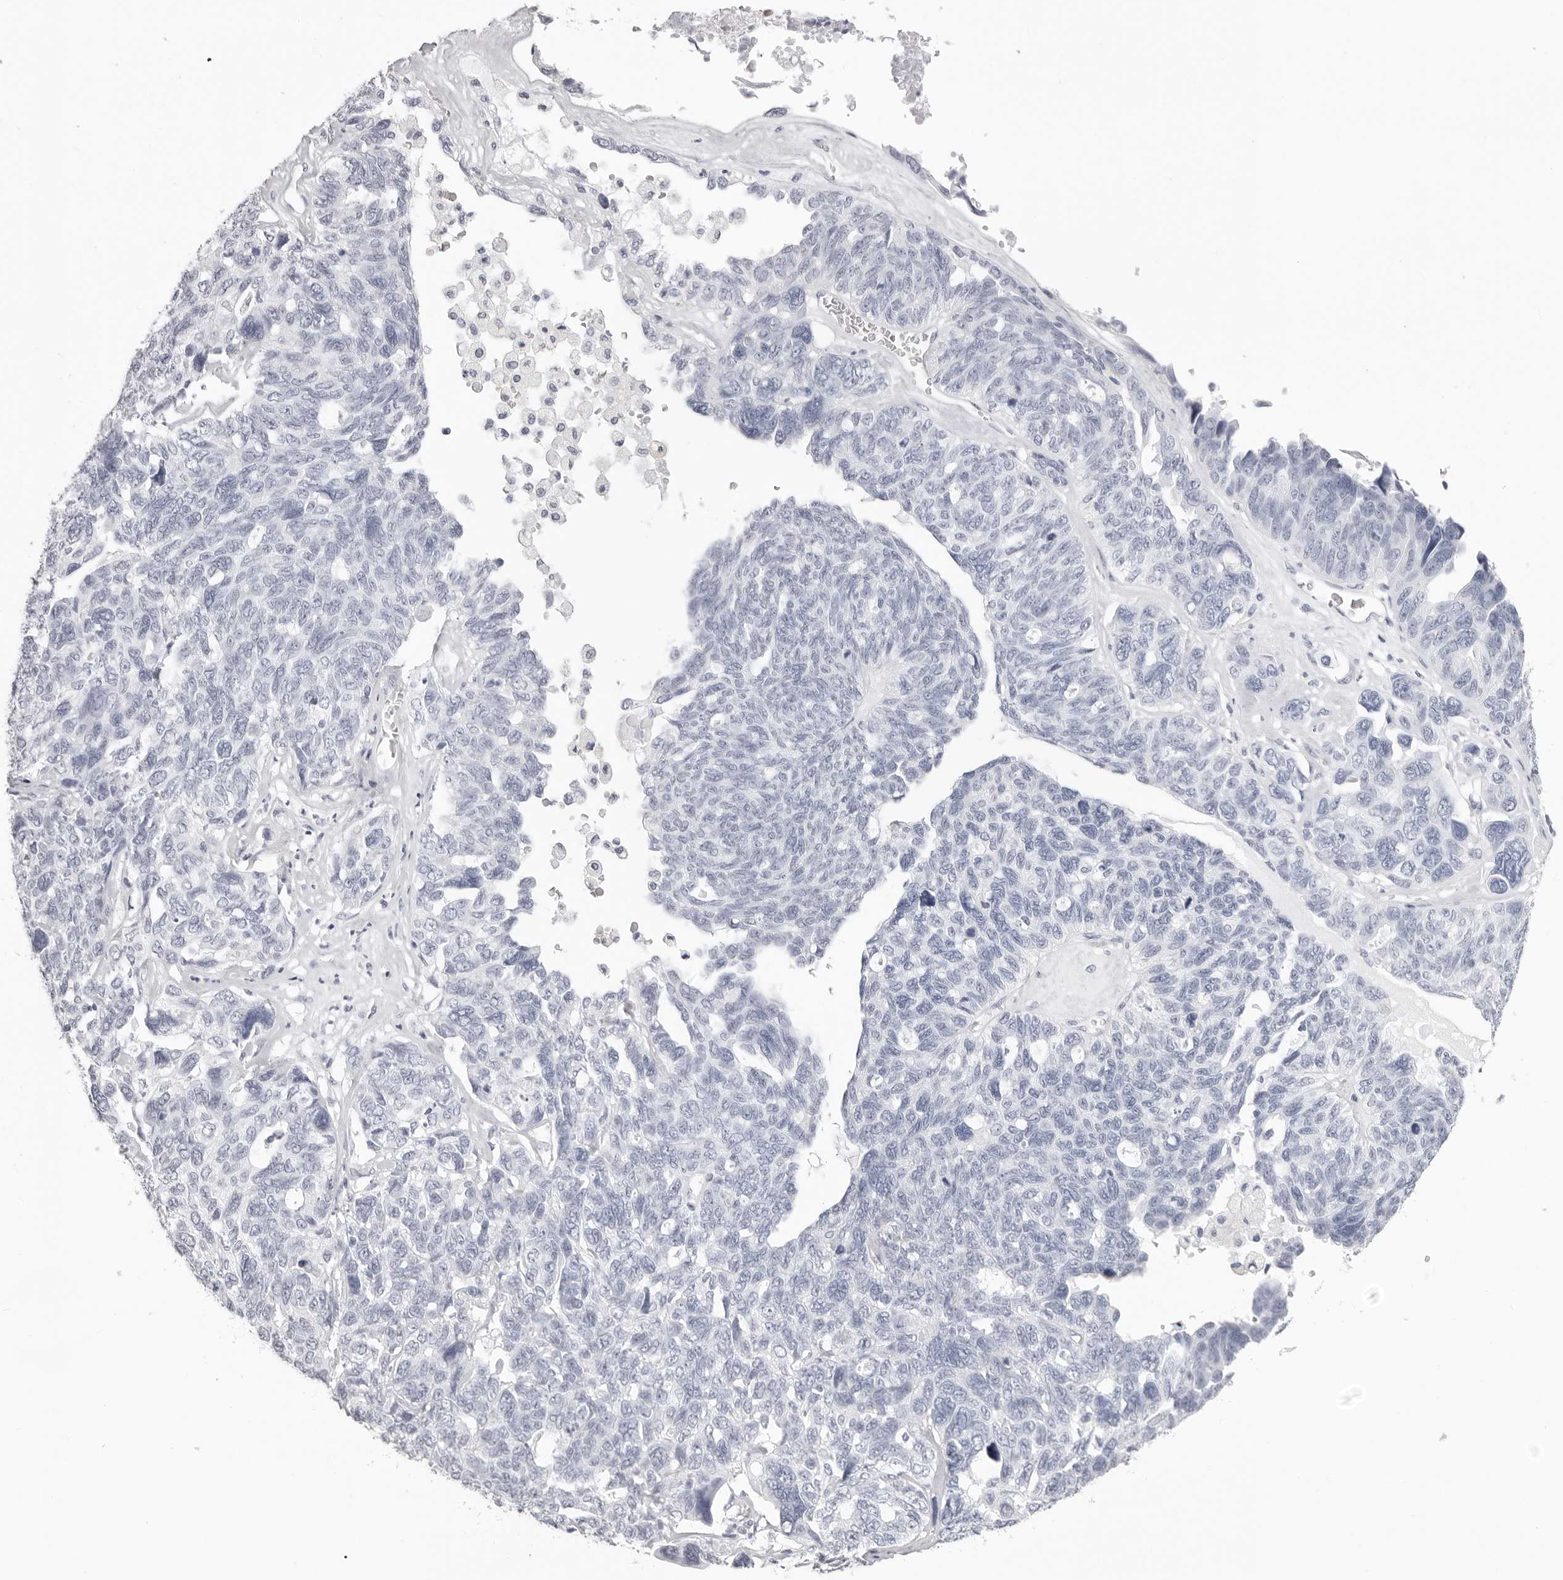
{"staining": {"intensity": "negative", "quantity": "none", "location": "none"}, "tissue": "ovarian cancer", "cell_type": "Tumor cells", "image_type": "cancer", "snomed": [{"axis": "morphology", "description": "Cystadenocarcinoma, serous, NOS"}, {"axis": "topography", "description": "Ovary"}], "caption": "Ovarian cancer stained for a protein using immunohistochemistry reveals no staining tumor cells.", "gene": "CST1", "patient": {"sex": "female", "age": 79}}